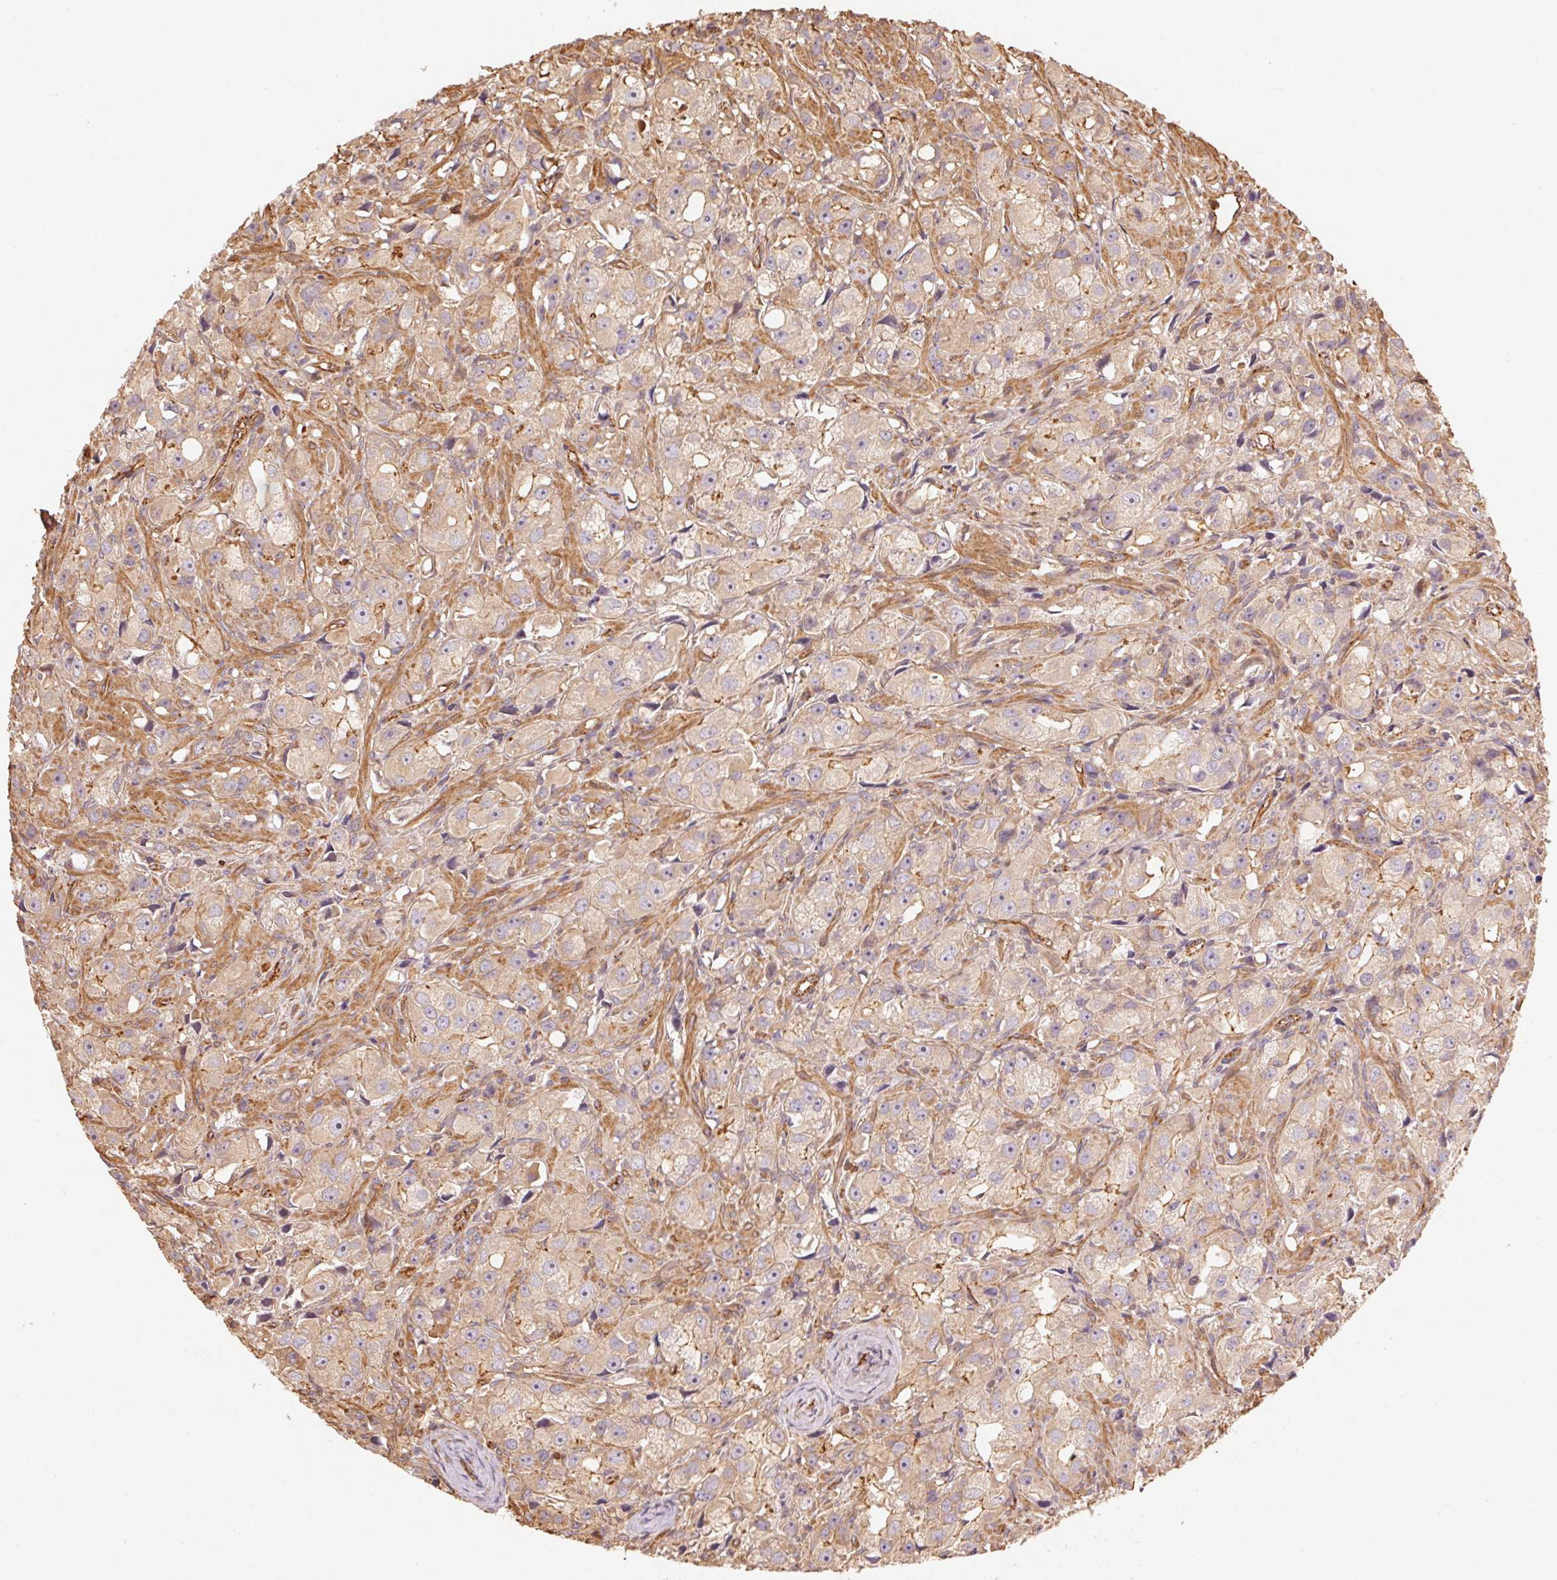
{"staining": {"intensity": "weak", "quantity": ">75%", "location": "cytoplasmic/membranous"}, "tissue": "prostate cancer", "cell_type": "Tumor cells", "image_type": "cancer", "snomed": [{"axis": "morphology", "description": "Adenocarcinoma, High grade"}, {"axis": "topography", "description": "Prostate"}], "caption": "Immunohistochemistry (IHC) of human adenocarcinoma (high-grade) (prostate) exhibits low levels of weak cytoplasmic/membranous expression in about >75% of tumor cells.", "gene": "FRAS1", "patient": {"sex": "male", "age": 75}}